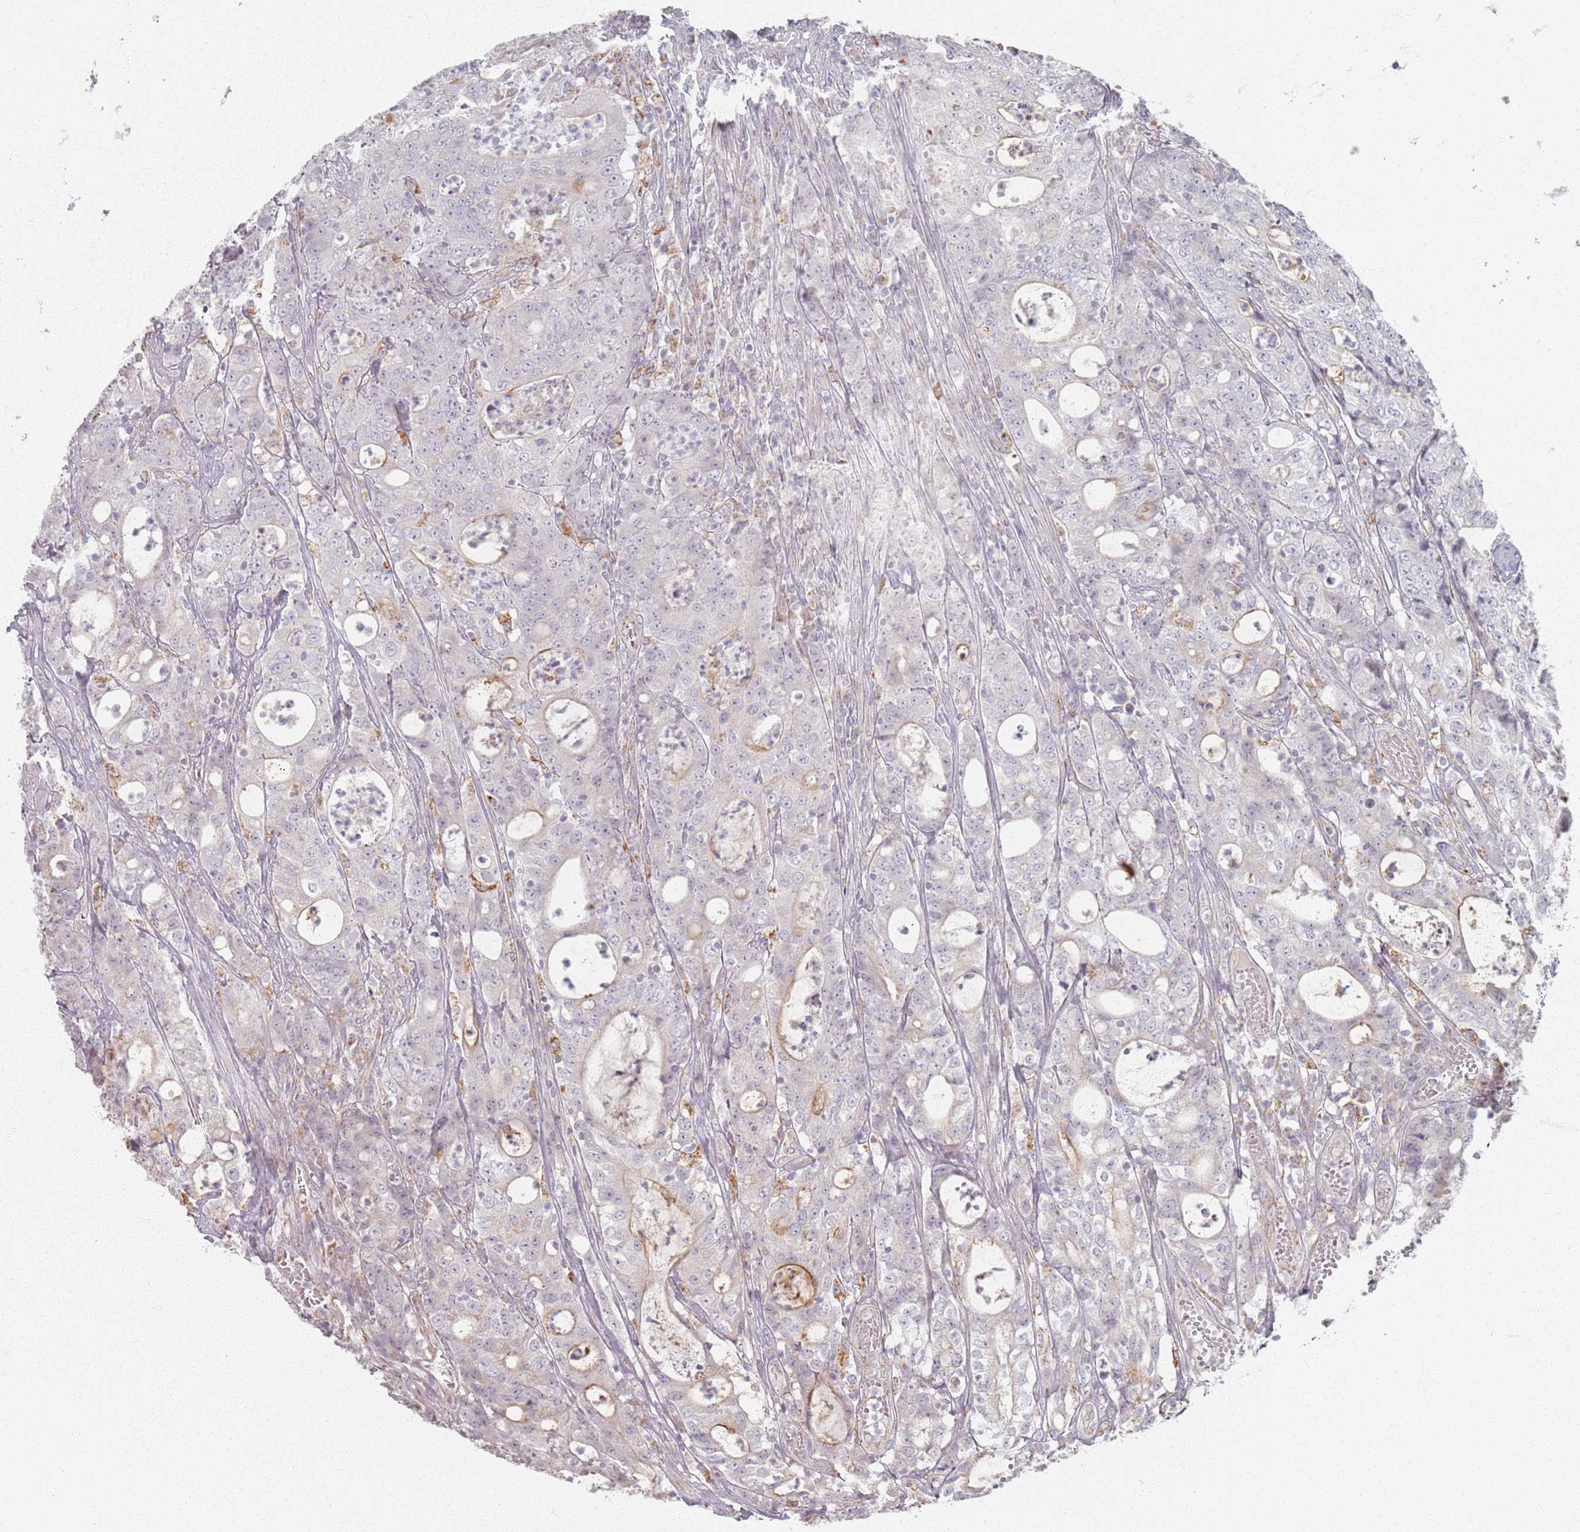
{"staining": {"intensity": "weak", "quantity": "<25%", "location": "cytoplasmic/membranous"}, "tissue": "colorectal cancer", "cell_type": "Tumor cells", "image_type": "cancer", "snomed": [{"axis": "morphology", "description": "Adenocarcinoma, NOS"}, {"axis": "topography", "description": "Colon"}], "caption": "Tumor cells are negative for brown protein staining in colorectal cancer. Brightfield microscopy of IHC stained with DAB (brown) and hematoxylin (blue), captured at high magnification.", "gene": "PKD2L2", "patient": {"sex": "male", "age": 83}}